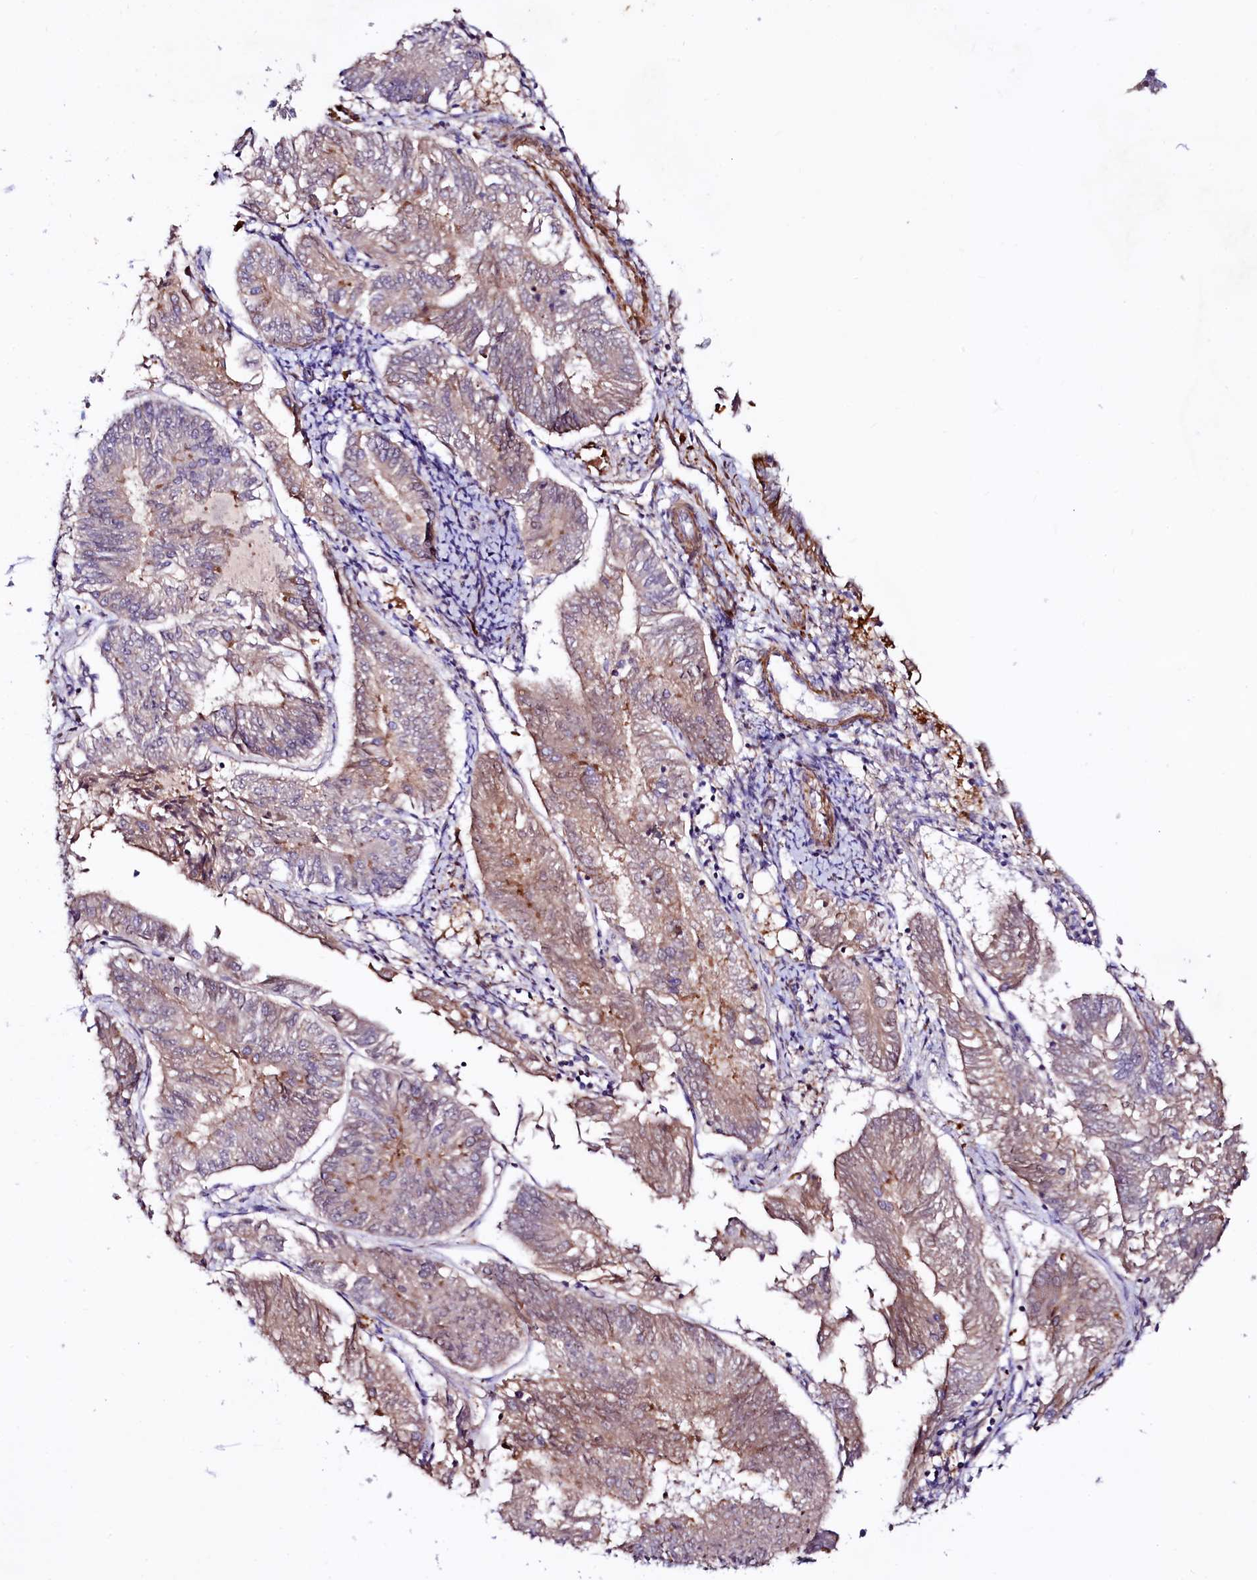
{"staining": {"intensity": "weak", "quantity": "25%-75%", "location": "cytoplasmic/membranous"}, "tissue": "endometrial cancer", "cell_type": "Tumor cells", "image_type": "cancer", "snomed": [{"axis": "morphology", "description": "Adenocarcinoma, NOS"}, {"axis": "topography", "description": "Endometrium"}], "caption": "Immunohistochemistry (IHC) photomicrograph of endometrial cancer (adenocarcinoma) stained for a protein (brown), which demonstrates low levels of weak cytoplasmic/membranous positivity in about 25%-75% of tumor cells.", "gene": "CIAO3", "patient": {"sex": "female", "age": 58}}